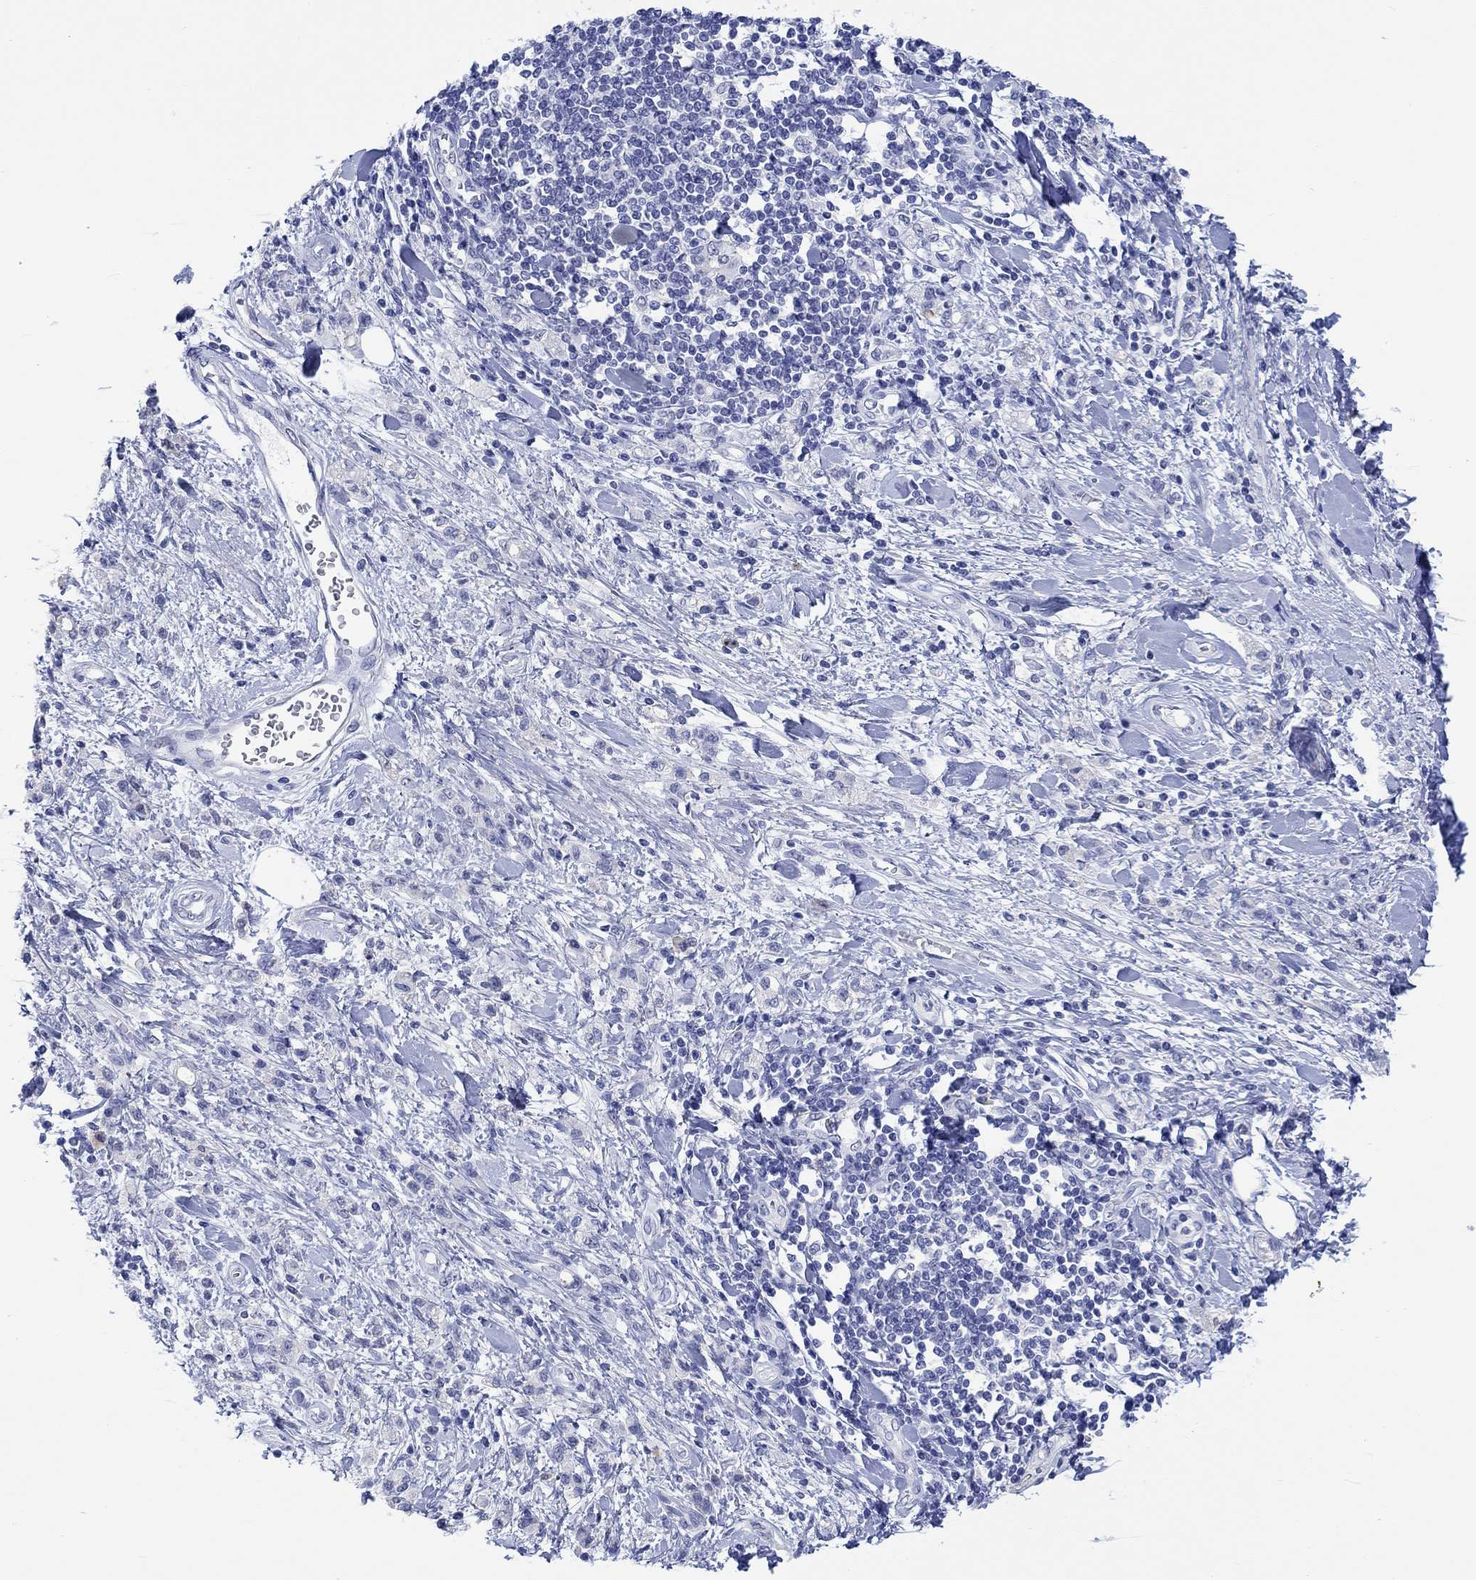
{"staining": {"intensity": "negative", "quantity": "none", "location": "none"}, "tissue": "stomach cancer", "cell_type": "Tumor cells", "image_type": "cancer", "snomed": [{"axis": "morphology", "description": "Adenocarcinoma, NOS"}, {"axis": "topography", "description": "Stomach"}], "caption": "IHC photomicrograph of stomach cancer (adenocarcinoma) stained for a protein (brown), which exhibits no staining in tumor cells.", "gene": "MSI1", "patient": {"sex": "male", "age": 77}}